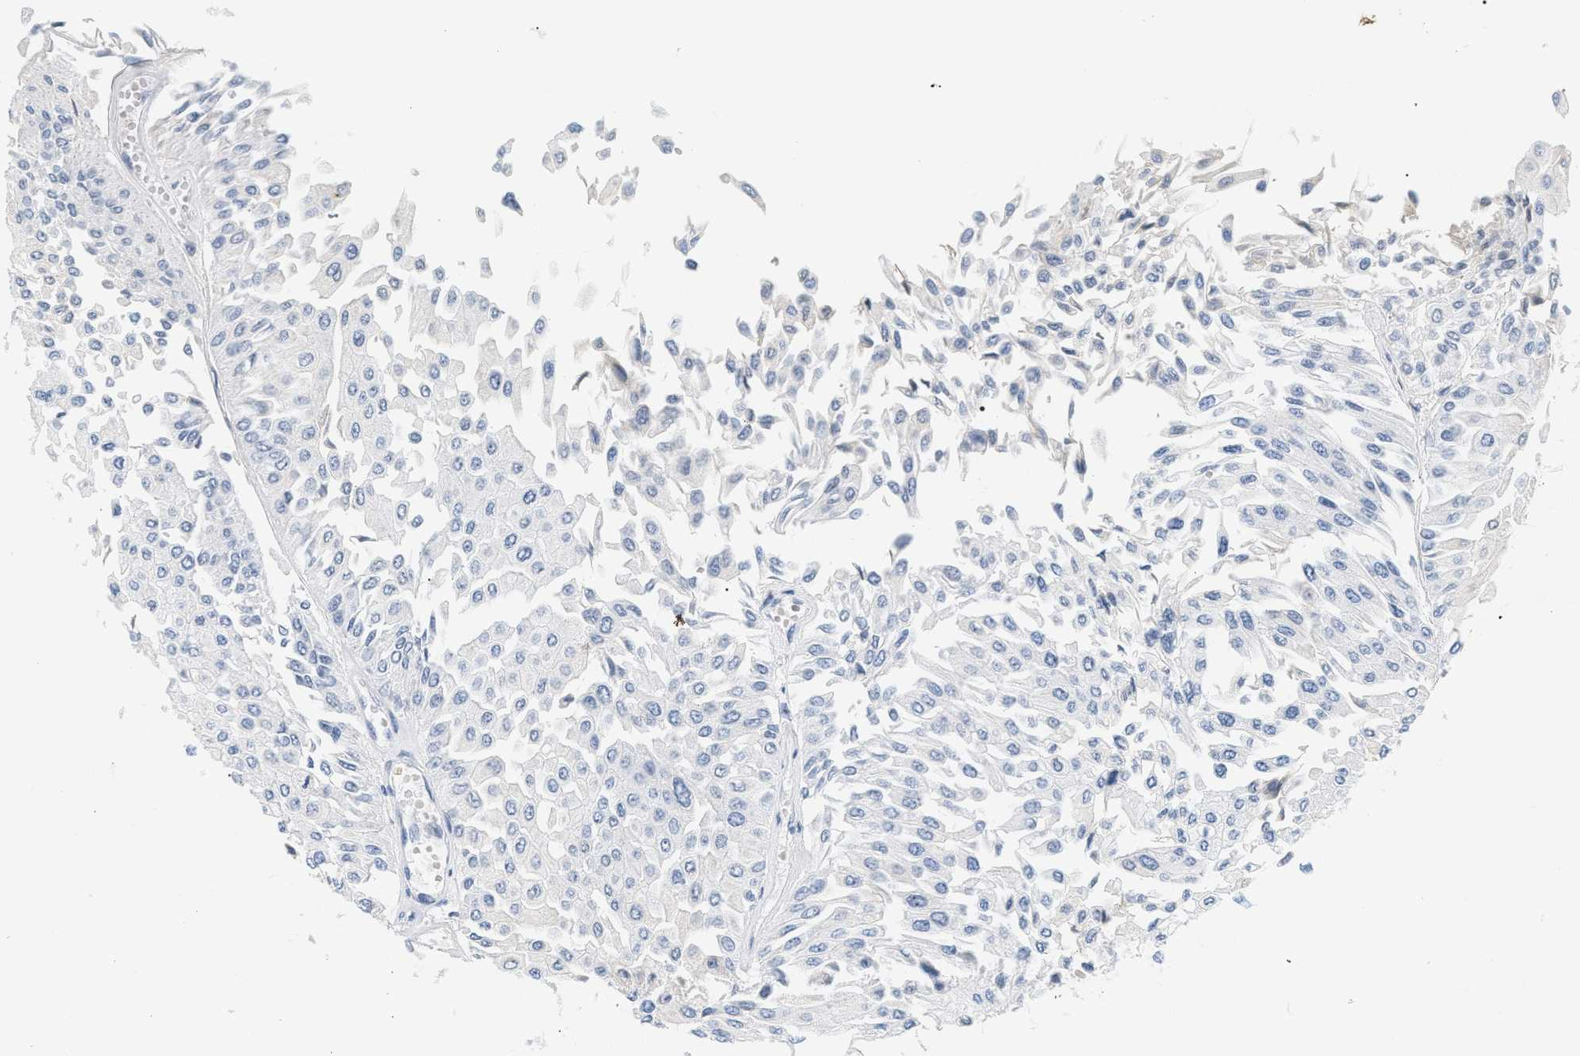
{"staining": {"intensity": "negative", "quantity": "none", "location": "none"}, "tissue": "urothelial cancer", "cell_type": "Tumor cells", "image_type": "cancer", "snomed": [{"axis": "morphology", "description": "Urothelial carcinoma, Low grade"}, {"axis": "topography", "description": "Urinary bladder"}], "caption": "IHC histopathology image of human low-grade urothelial carcinoma stained for a protein (brown), which shows no staining in tumor cells.", "gene": "CFH", "patient": {"sex": "male", "age": 67}}